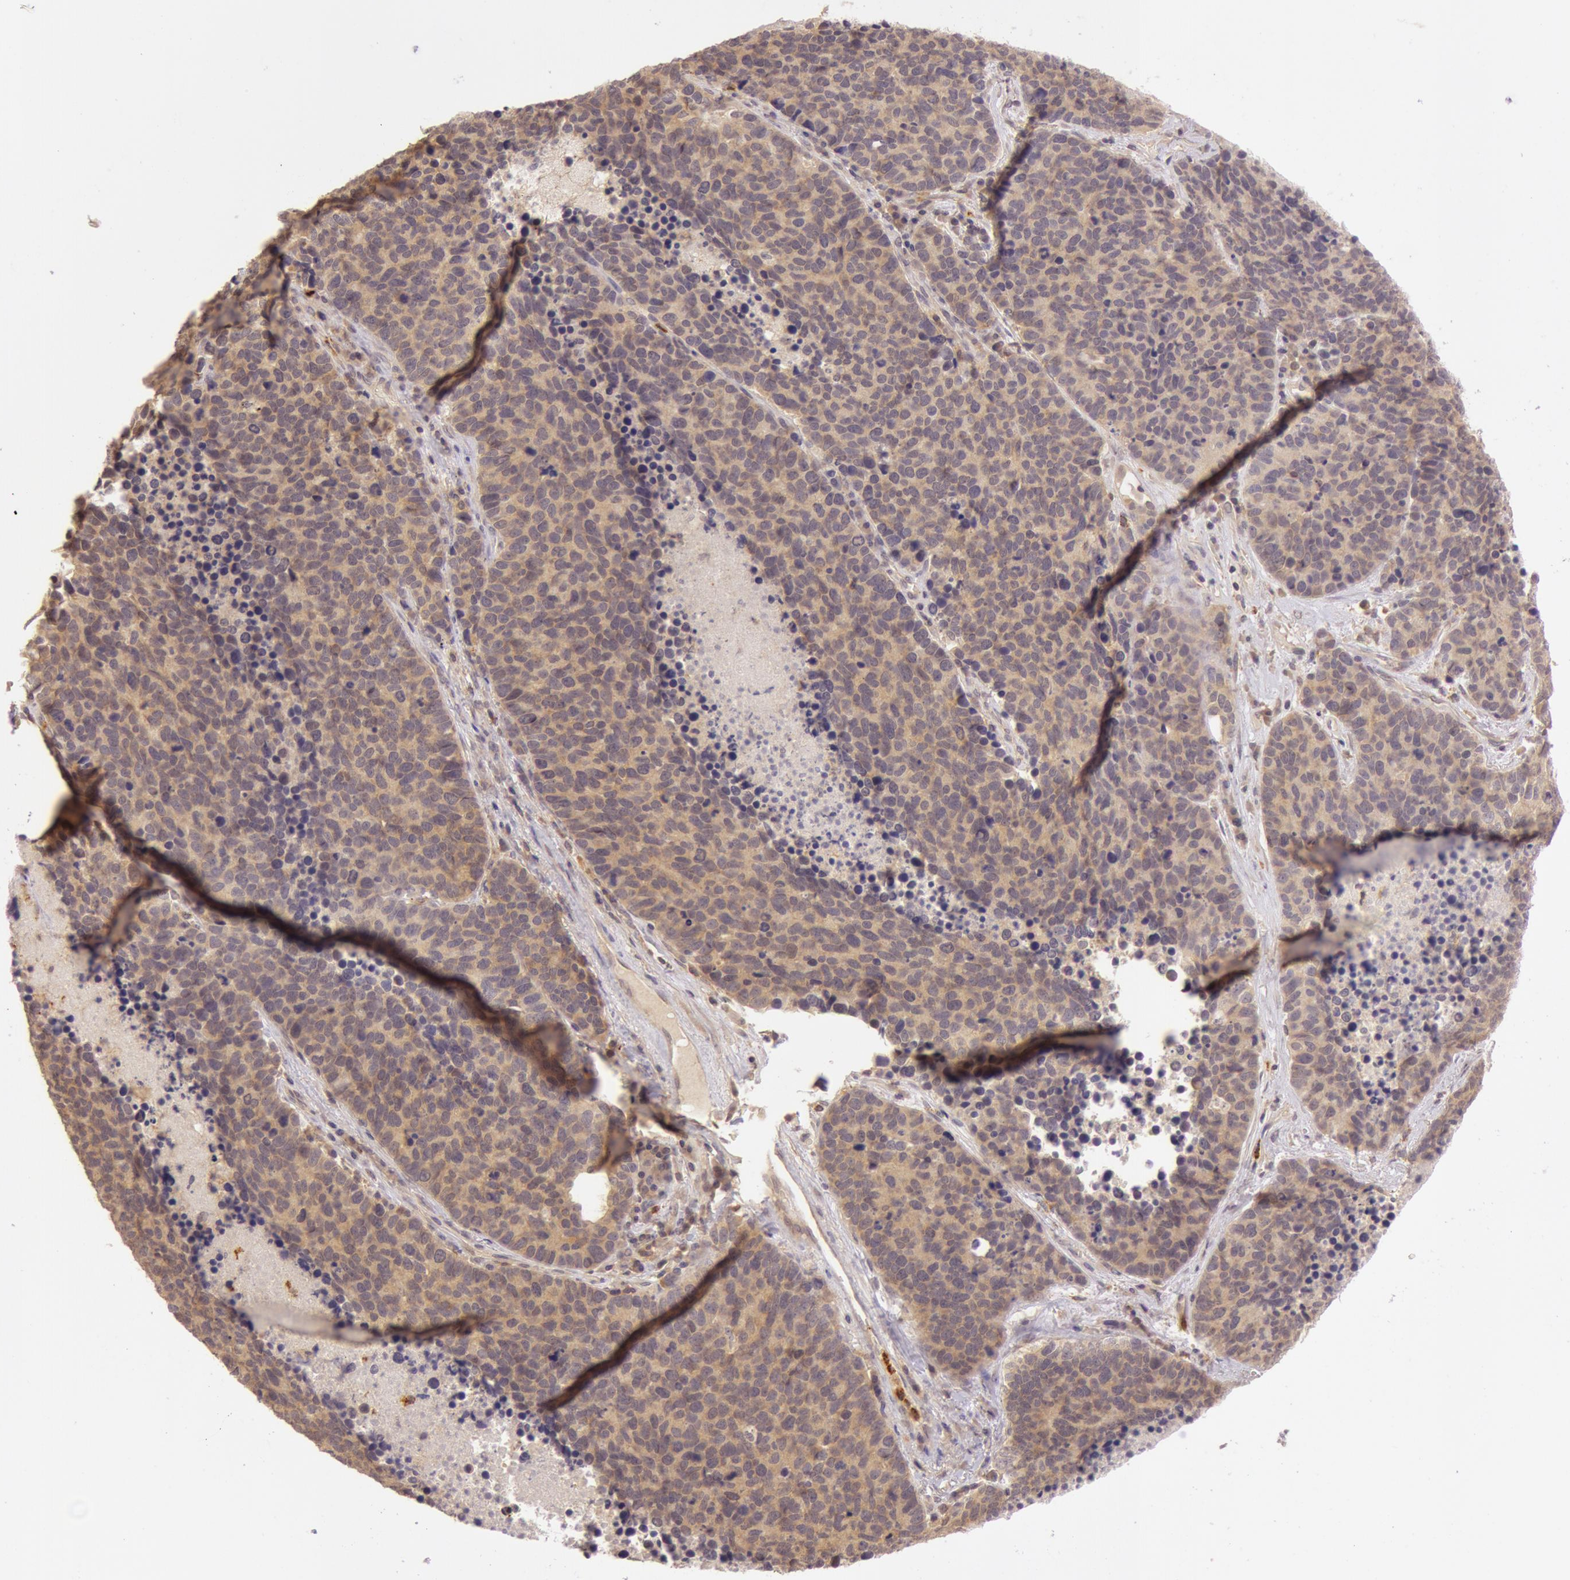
{"staining": {"intensity": "weak", "quantity": ">75%", "location": "cytoplasmic/membranous"}, "tissue": "lung cancer", "cell_type": "Tumor cells", "image_type": "cancer", "snomed": [{"axis": "morphology", "description": "Neoplasm, malignant, NOS"}, {"axis": "topography", "description": "Lung"}], "caption": "IHC of malignant neoplasm (lung) reveals low levels of weak cytoplasmic/membranous positivity in about >75% of tumor cells.", "gene": "ATG2B", "patient": {"sex": "female", "age": 75}}